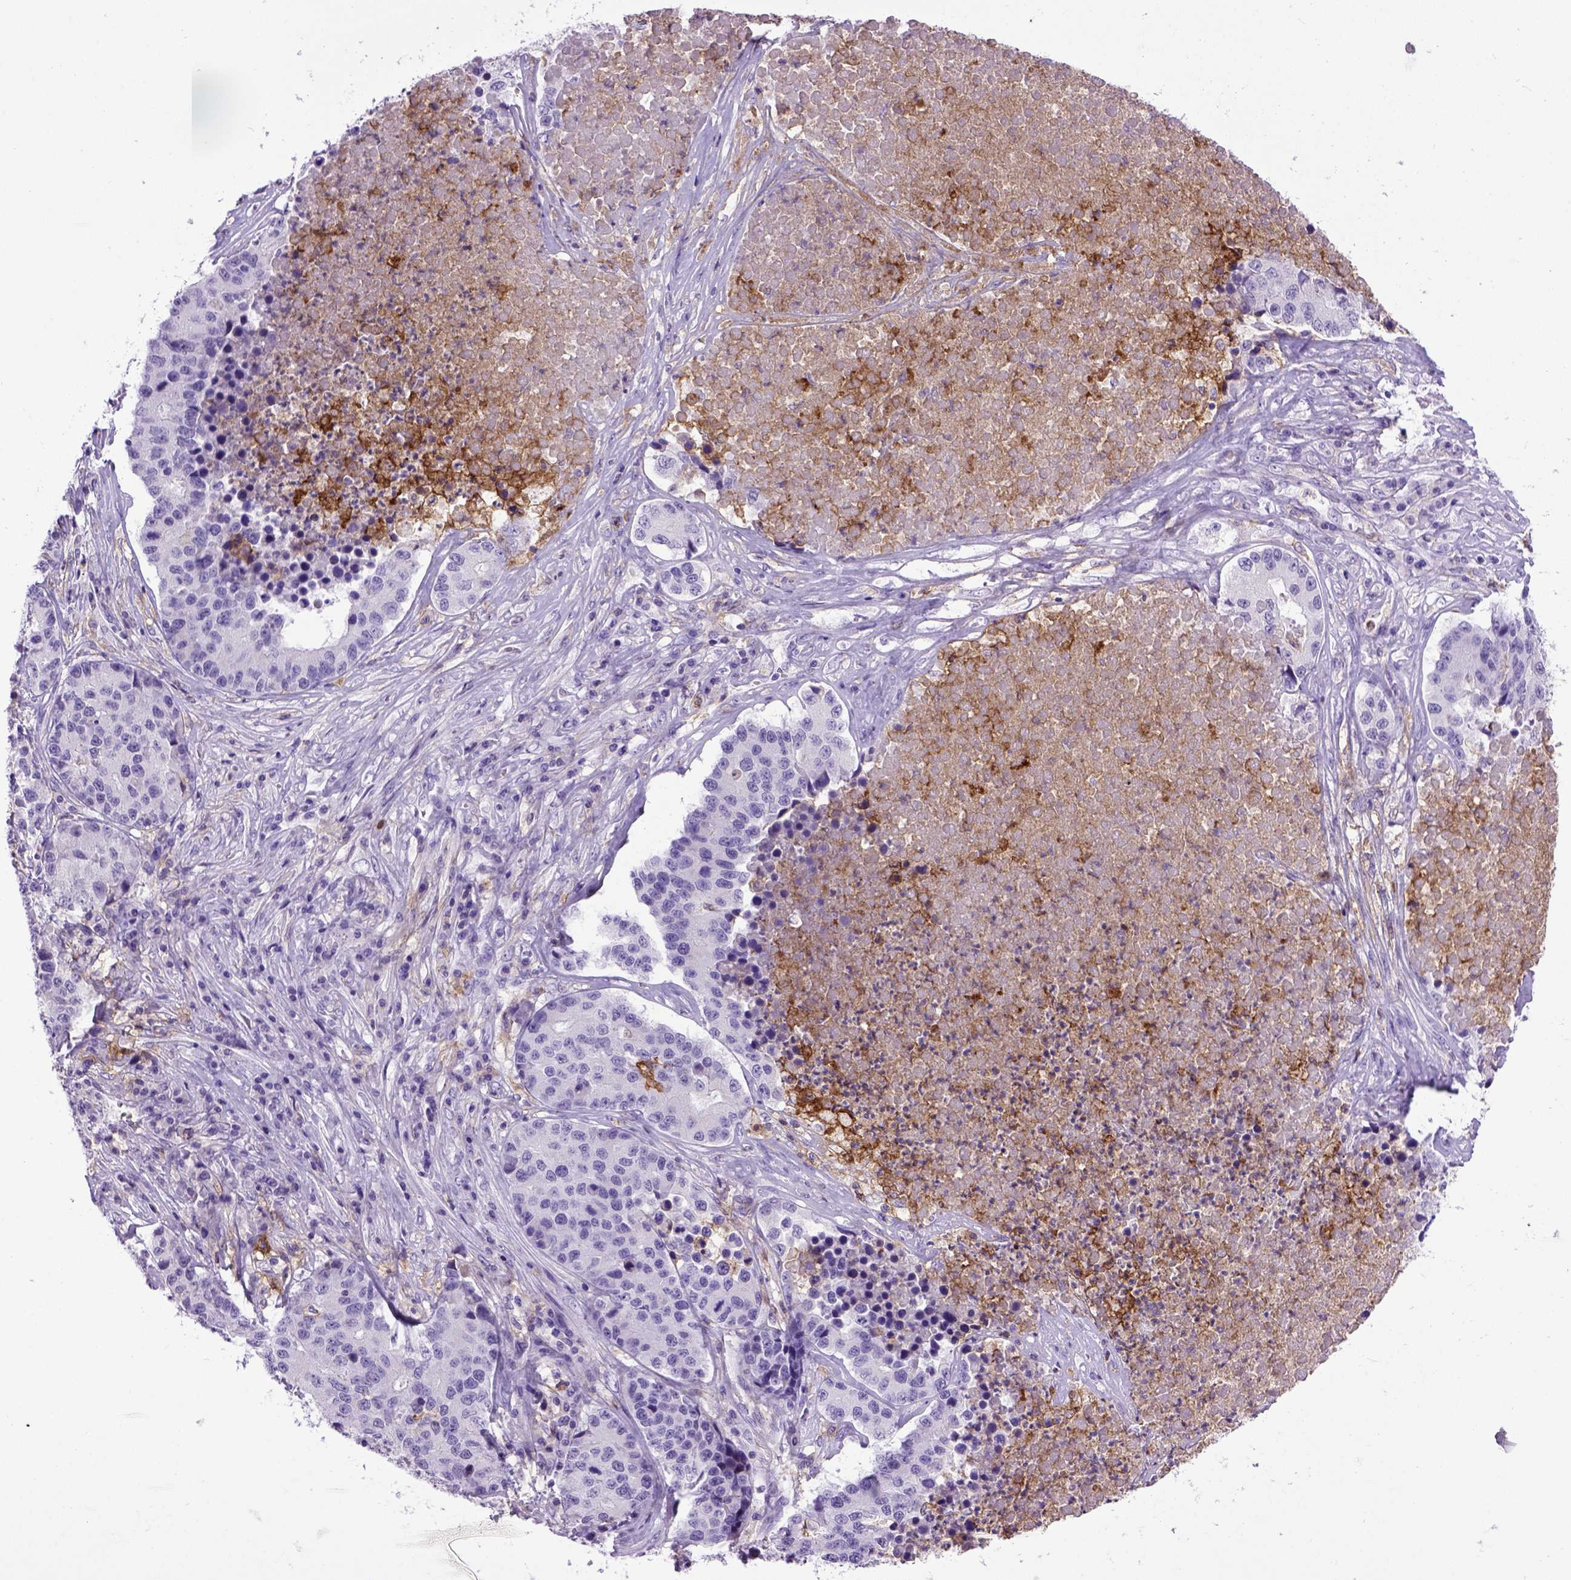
{"staining": {"intensity": "negative", "quantity": "none", "location": "none"}, "tissue": "stomach cancer", "cell_type": "Tumor cells", "image_type": "cancer", "snomed": [{"axis": "morphology", "description": "Adenocarcinoma, NOS"}, {"axis": "topography", "description": "Stomach"}], "caption": "Immunohistochemical staining of human stomach adenocarcinoma demonstrates no significant positivity in tumor cells. (Immunohistochemistry, brightfield microscopy, high magnification).", "gene": "ITGAX", "patient": {"sex": "male", "age": 71}}